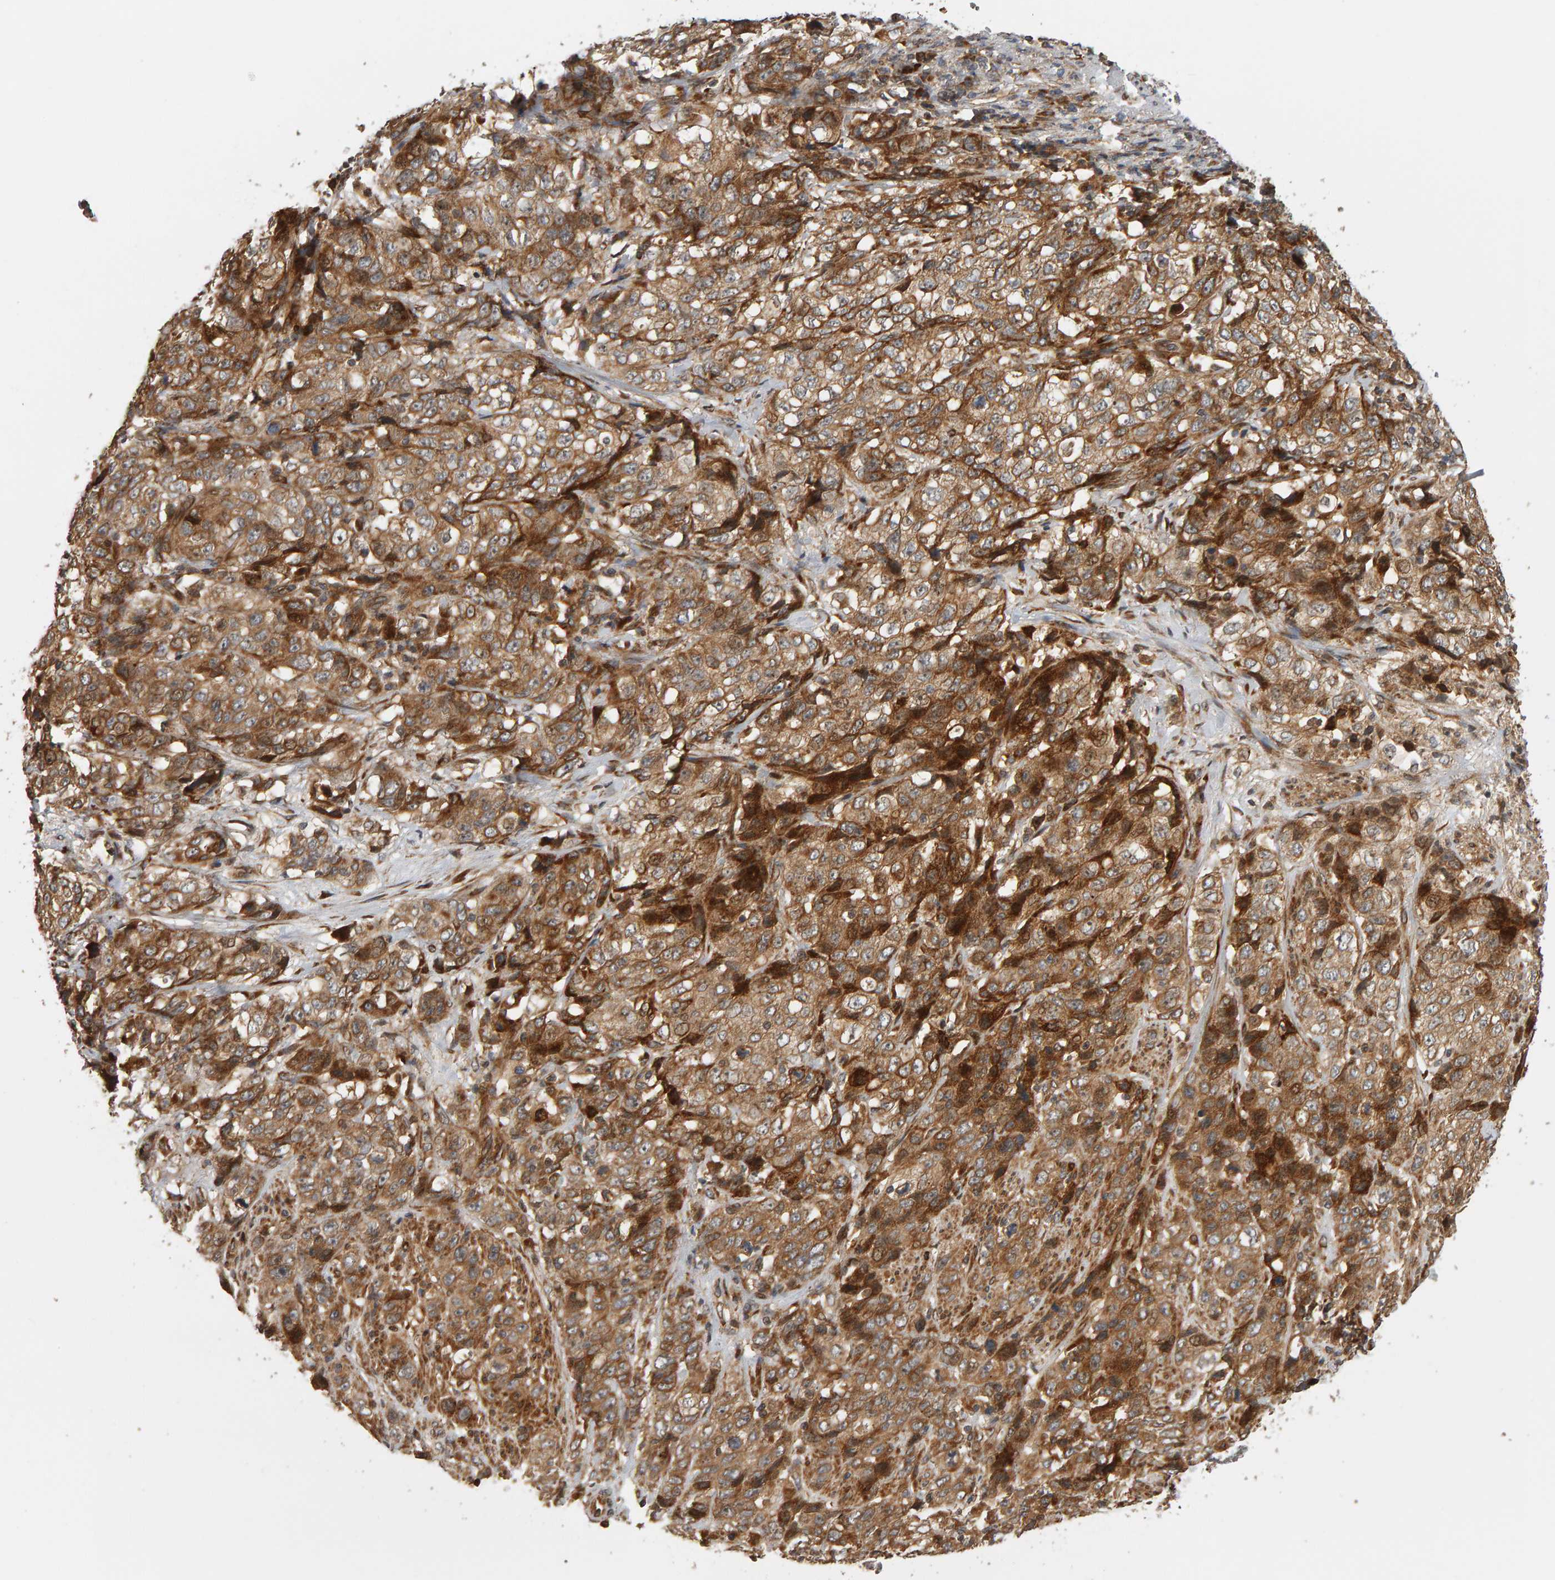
{"staining": {"intensity": "moderate", "quantity": ">75%", "location": "cytoplasmic/membranous"}, "tissue": "stomach cancer", "cell_type": "Tumor cells", "image_type": "cancer", "snomed": [{"axis": "morphology", "description": "Adenocarcinoma, NOS"}, {"axis": "topography", "description": "Stomach"}], "caption": "Adenocarcinoma (stomach) tissue displays moderate cytoplasmic/membranous staining in approximately >75% of tumor cells, visualized by immunohistochemistry.", "gene": "ZFAND1", "patient": {"sex": "male", "age": 48}}